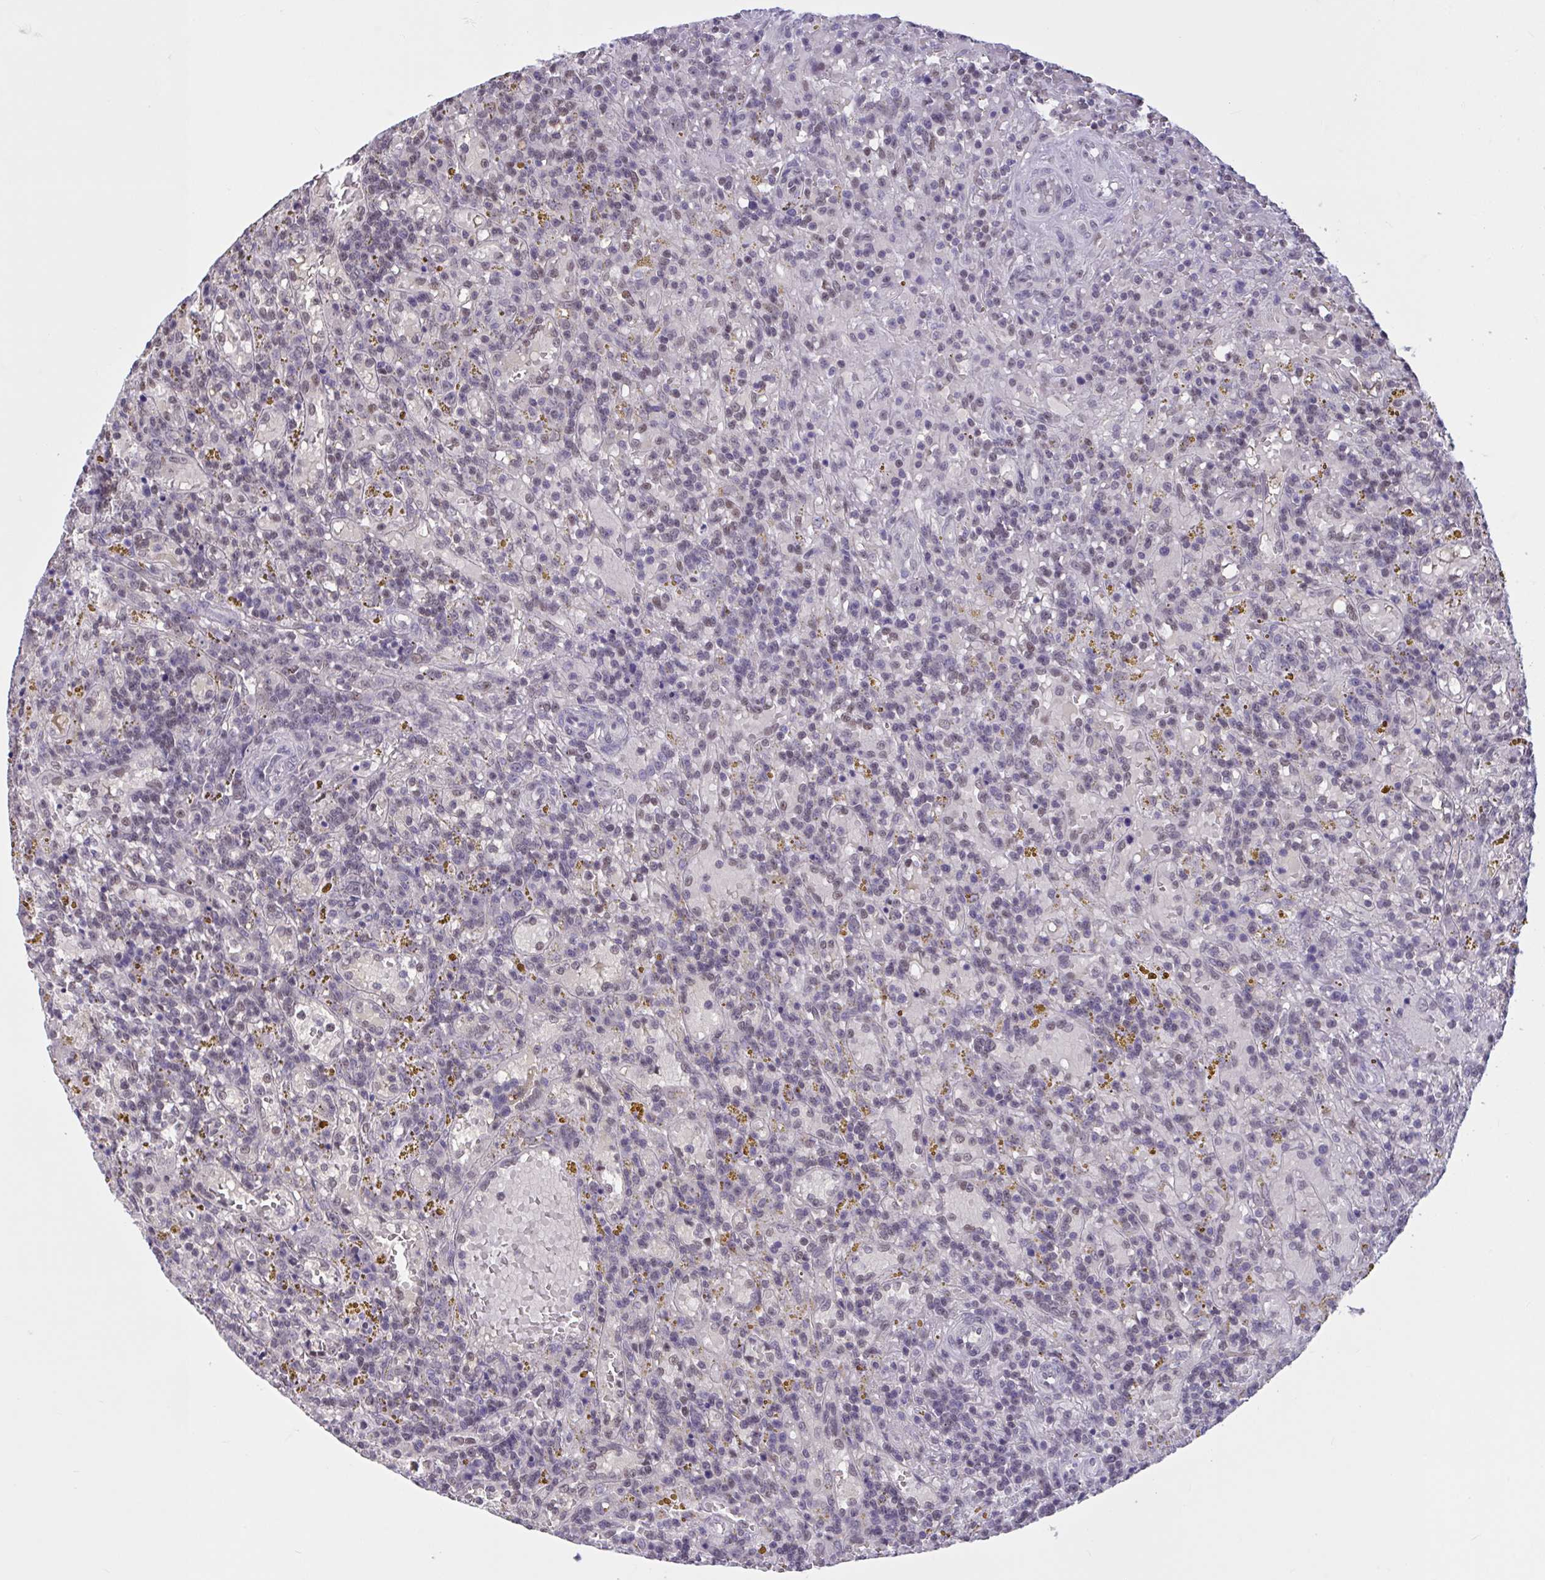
{"staining": {"intensity": "negative", "quantity": "none", "location": "none"}, "tissue": "lymphoma", "cell_type": "Tumor cells", "image_type": "cancer", "snomed": [{"axis": "morphology", "description": "Malignant lymphoma, non-Hodgkin's type, Low grade"}, {"axis": "topography", "description": "Spleen"}], "caption": "Immunohistochemical staining of human low-grade malignant lymphoma, non-Hodgkin's type reveals no significant staining in tumor cells.", "gene": "RBL1", "patient": {"sex": "female", "age": 65}}